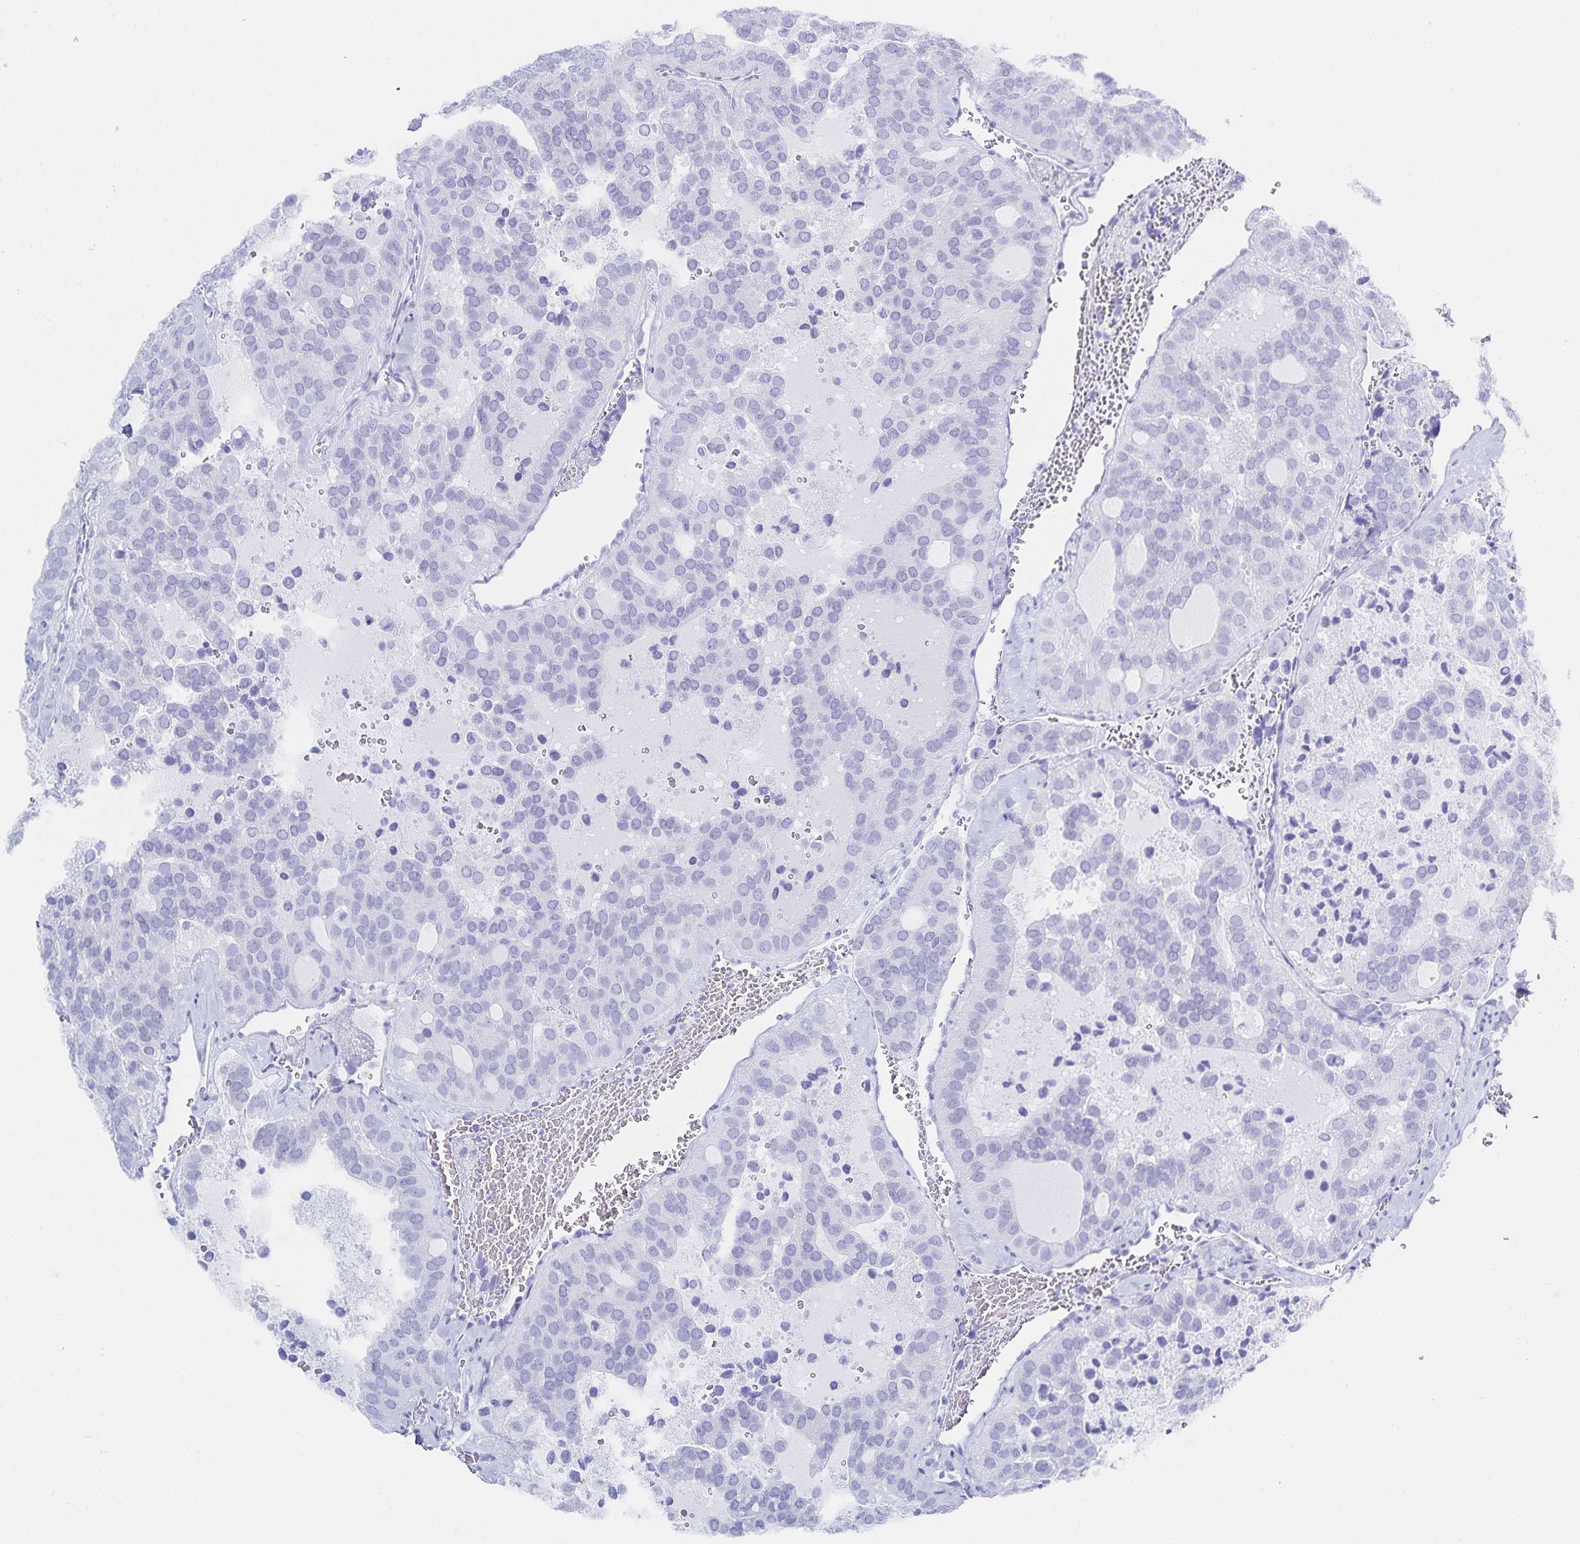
{"staining": {"intensity": "negative", "quantity": "none", "location": "none"}, "tissue": "thyroid cancer", "cell_type": "Tumor cells", "image_type": "cancer", "snomed": [{"axis": "morphology", "description": "Follicular adenoma carcinoma, NOS"}, {"axis": "topography", "description": "Thyroid gland"}], "caption": "A micrograph of thyroid cancer stained for a protein reveals no brown staining in tumor cells.", "gene": "SNTN", "patient": {"sex": "male", "age": 75}}